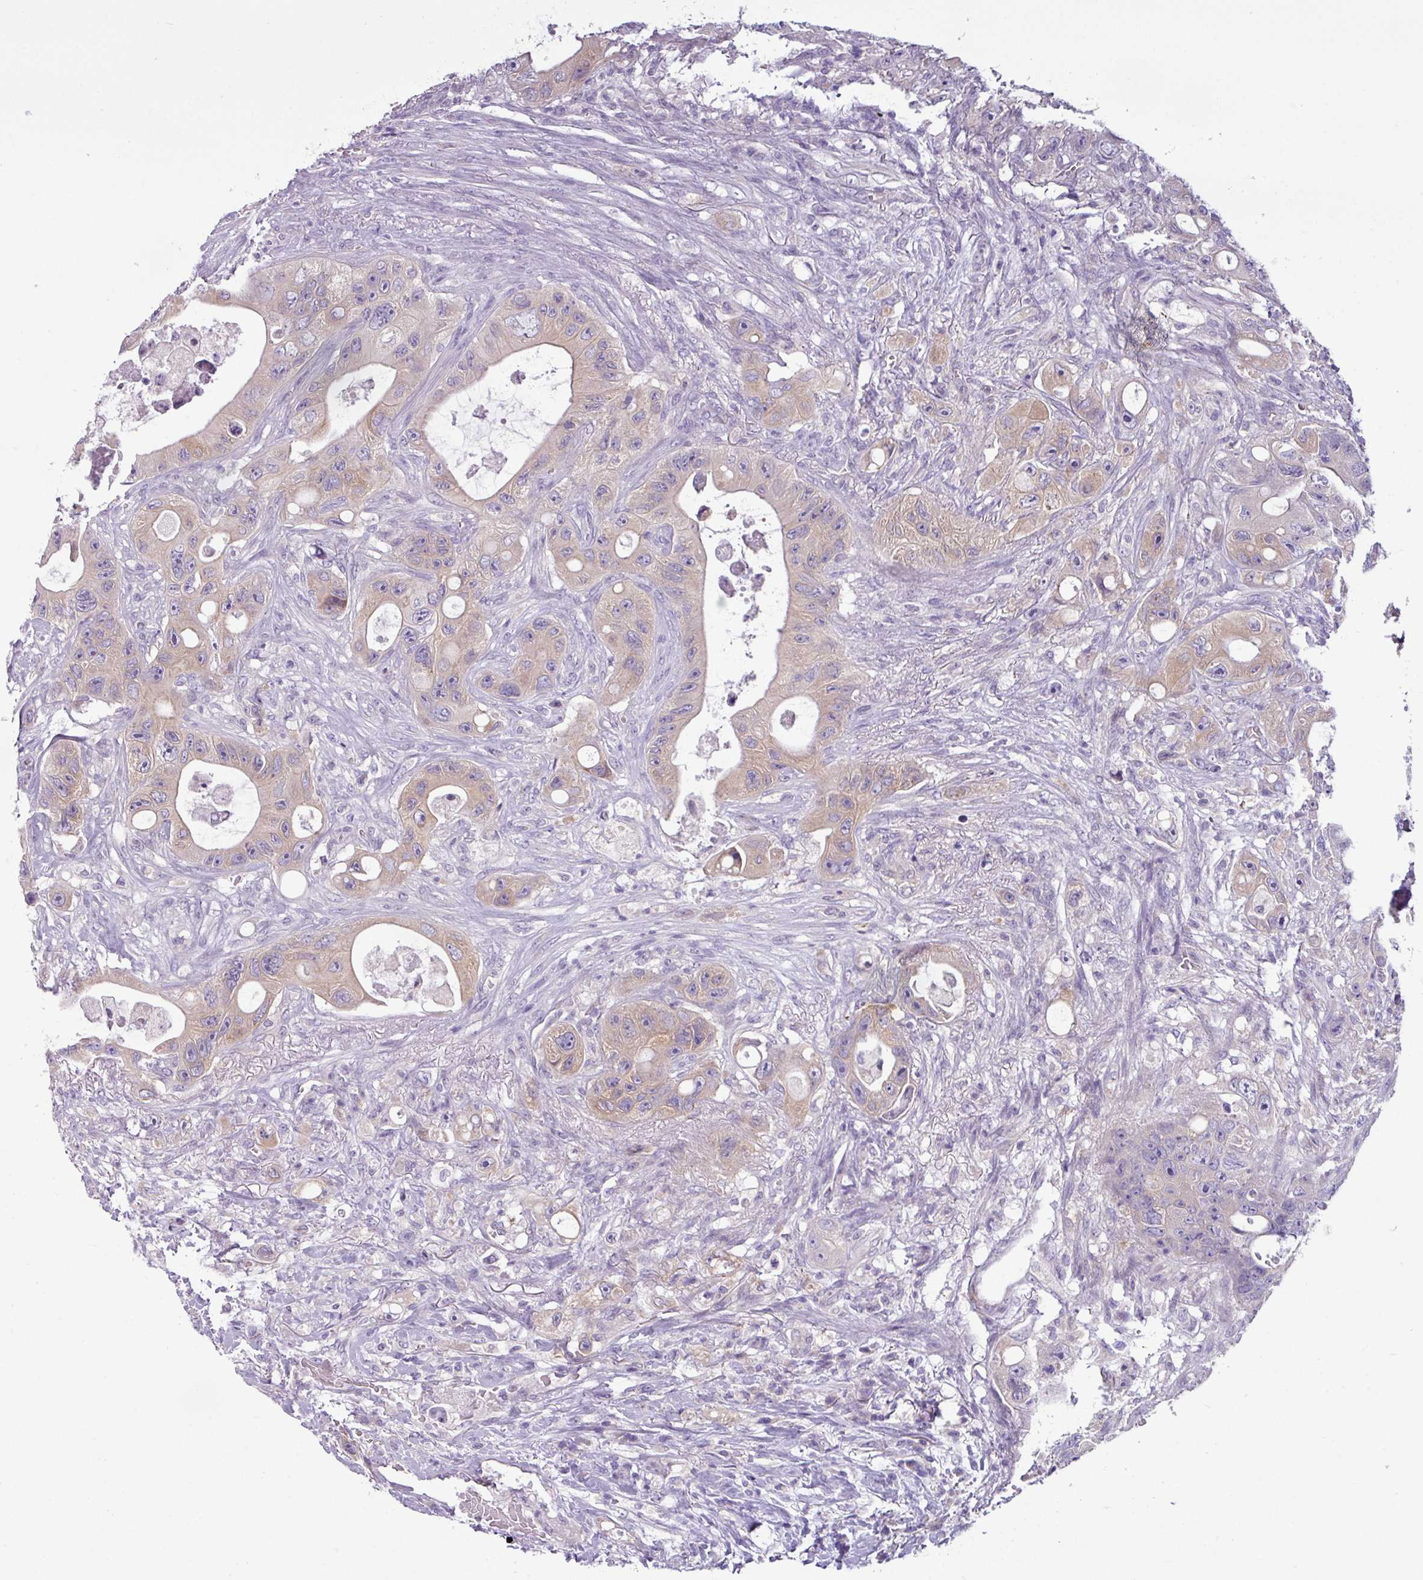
{"staining": {"intensity": "weak", "quantity": "25%-75%", "location": "cytoplasmic/membranous"}, "tissue": "colorectal cancer", "cell_type": "Tumor cells", "image_type": "cancer", "snomed": [{"axis": "morphology", "description": "Adenocarcinoma, NOS"}, {"axis": "topography", "description": "Colon"}], "caption": "Adenocarcinoma (colorectal) stained with a protein marker exhibits weak staining in tumor cells.", "gene": "TOR1AIP2", "patient": {"sex": "female", "age": 46}}